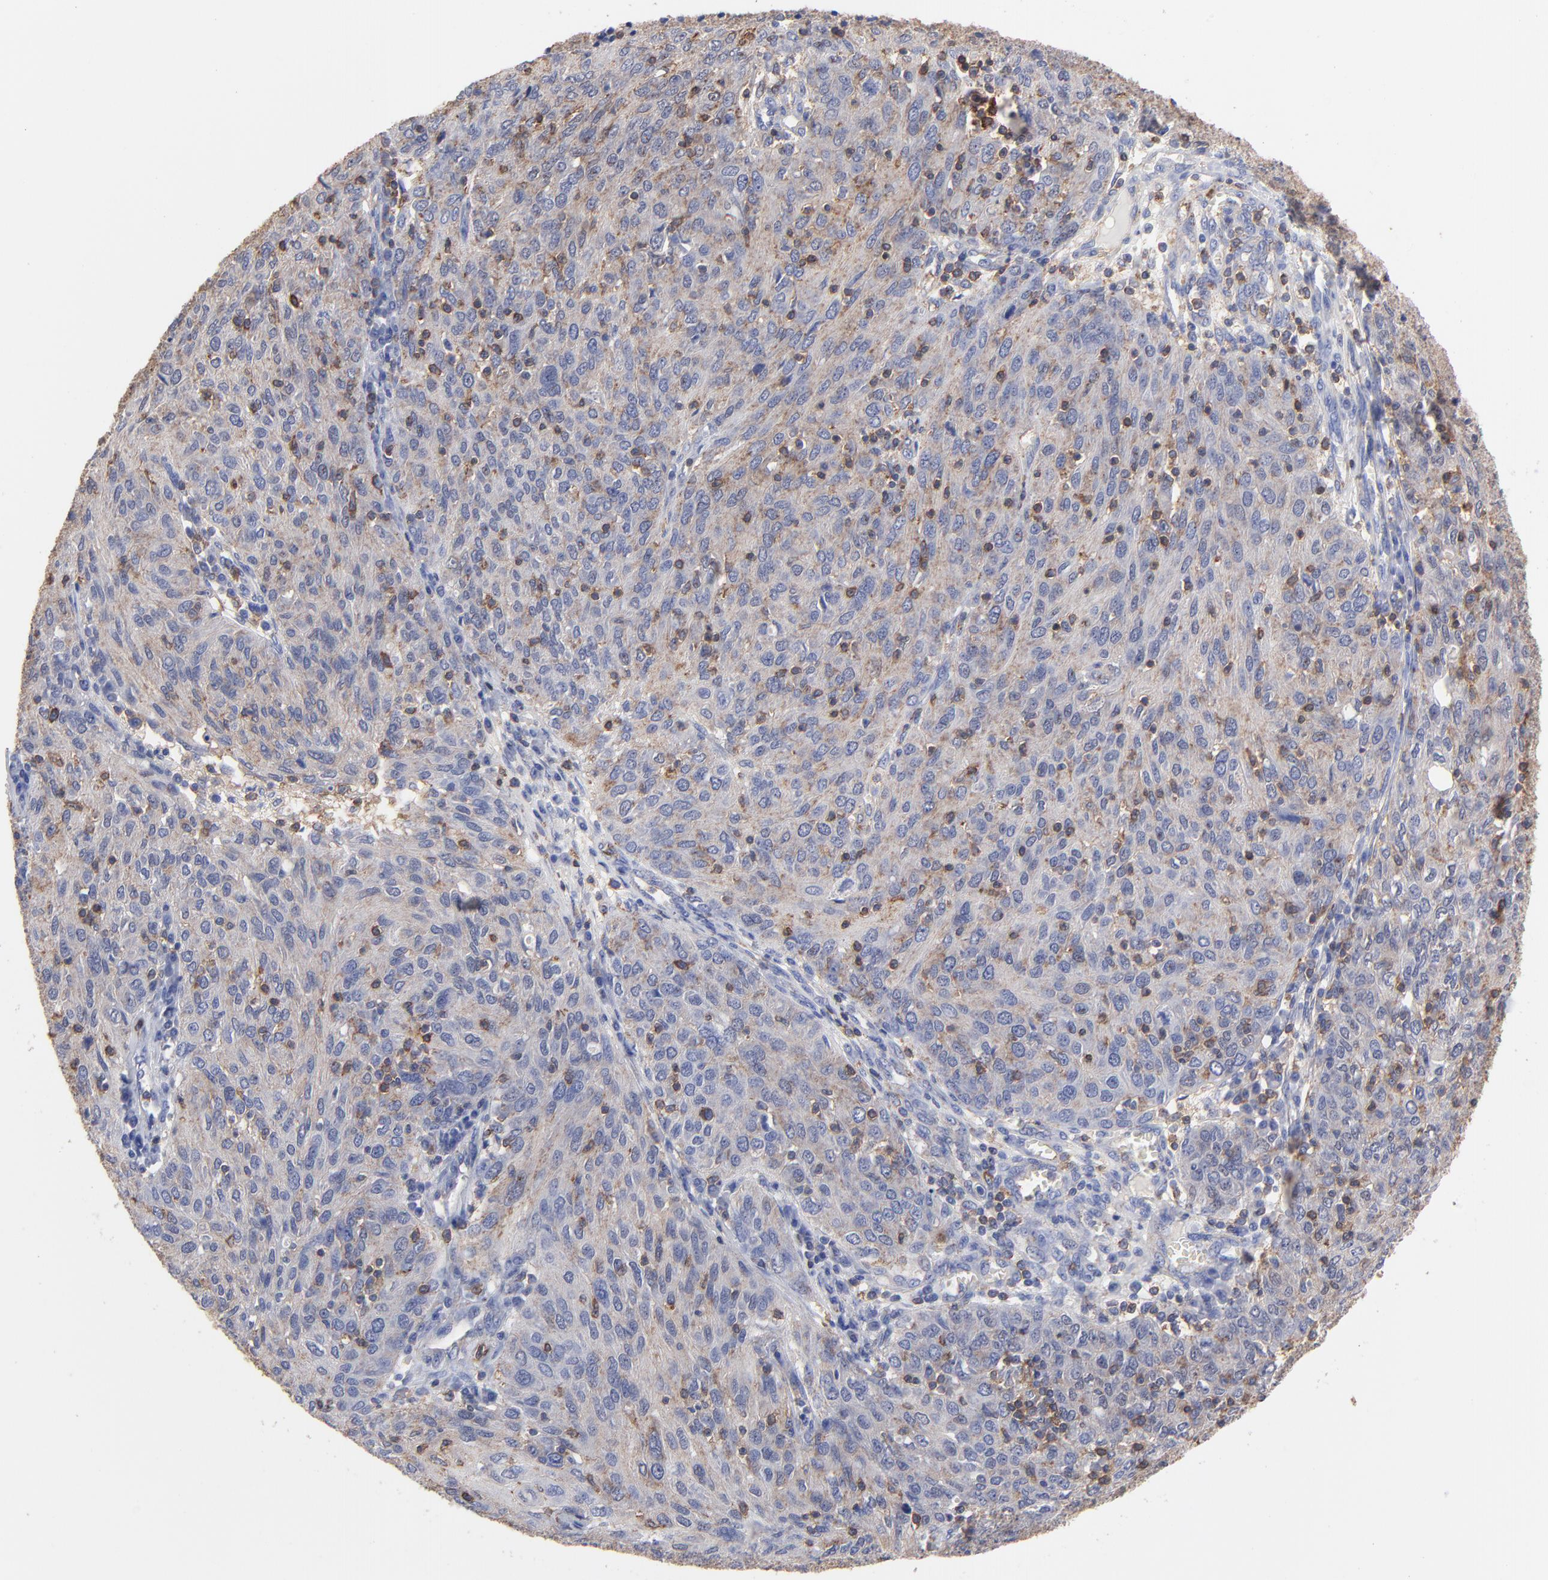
{"staining": {"intensity": "weak", "quantity": "25%-75%", "location": "cytoplasmic/membranous"}, "tissue": "ovarian cancer", "cell_type": "Tumor cells", "image_type": "cancer", "snomed": [{"axis": "morphology", "description": "Carcinoma, endometroid"}, {"axis": "topography", "description": "Ovary"}], "caption": "Approximately 25%-75% of tumor cells in human ovarian cancer (endometroid carcinoma) show weak cytoplasmic/membranous protein staining as visualized by brown immunohistochemical staining.", "gene": "ASL", "patient": {"sex": "female", "age": 50}}